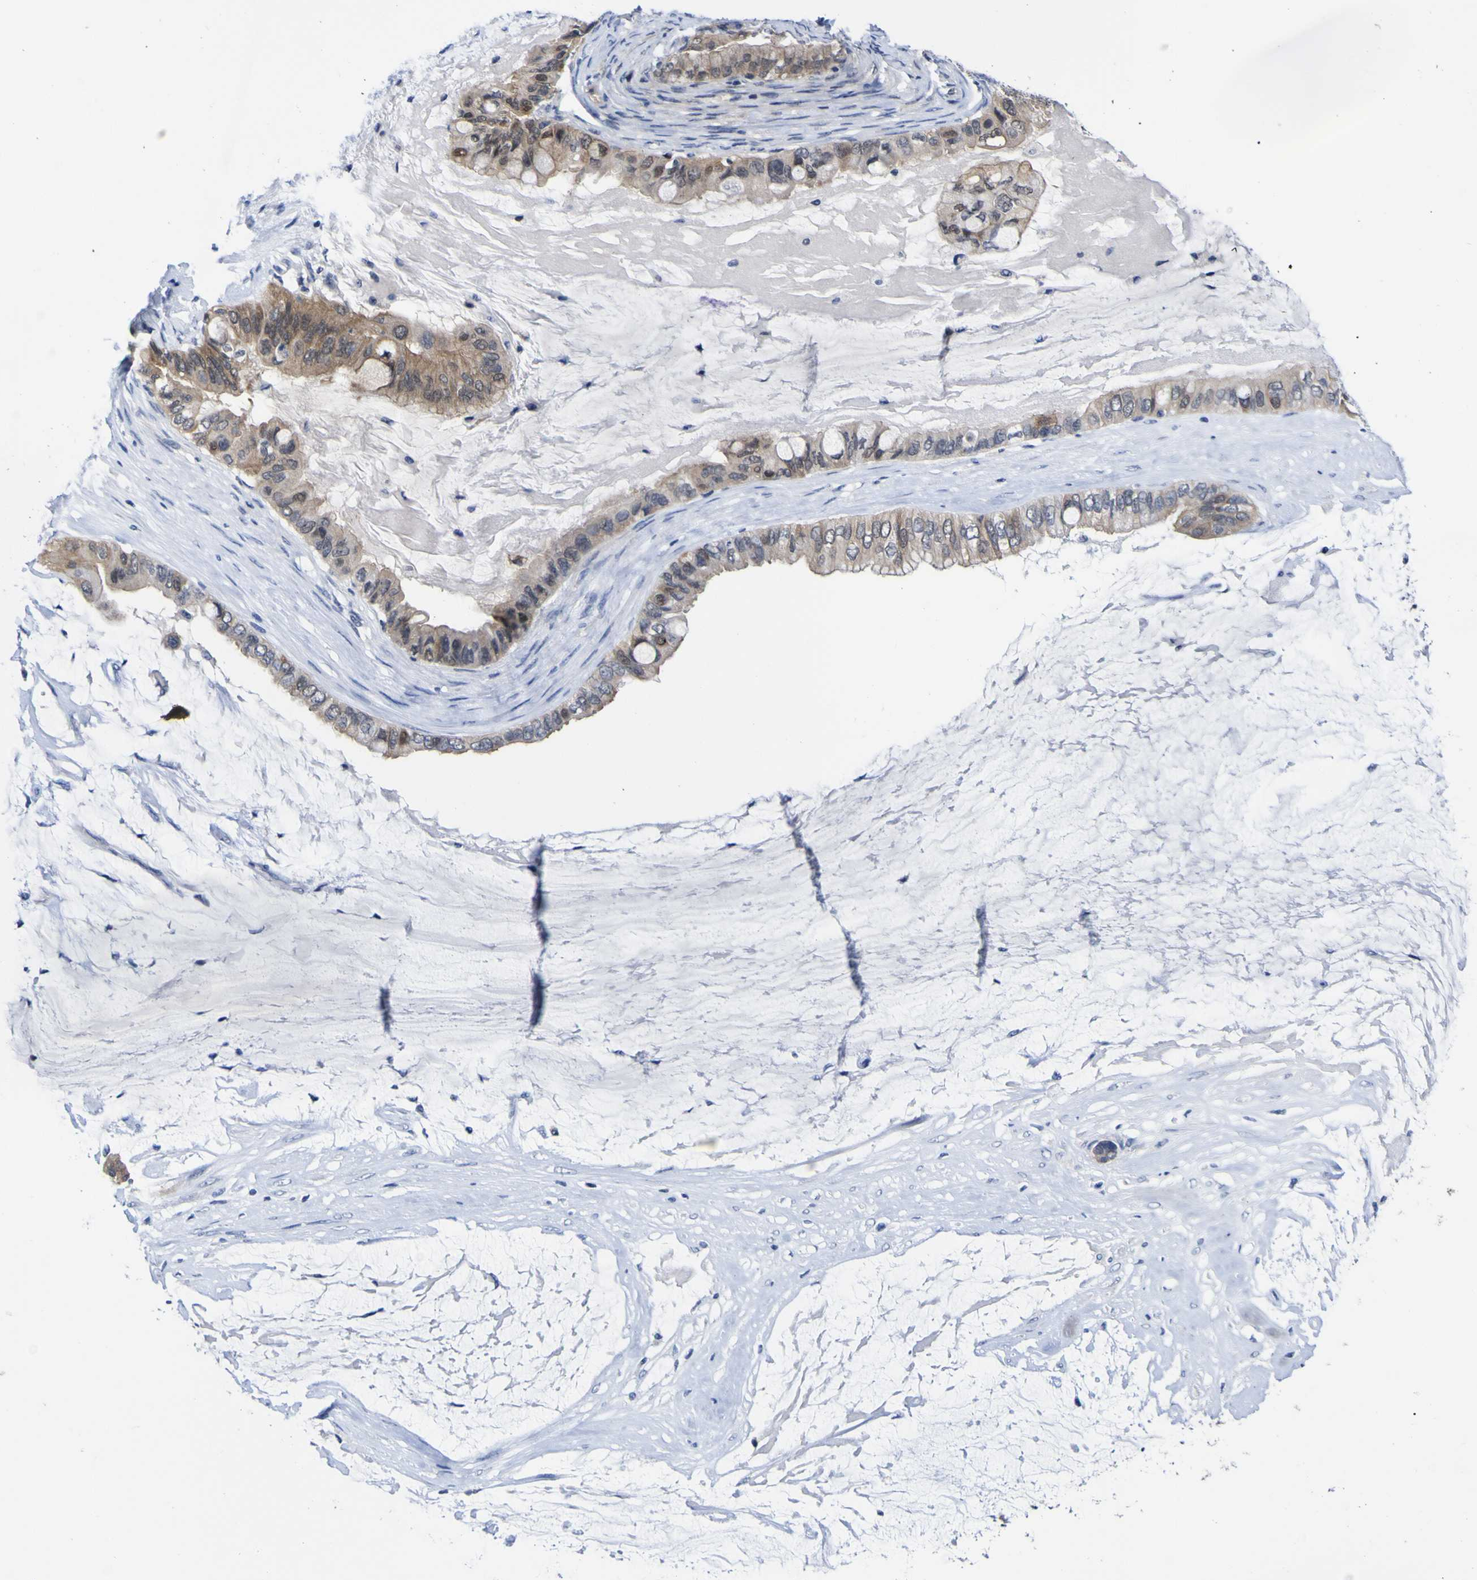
{"staining": {"intensity": "weak", "quantity": ">75%", "location": "cytoplasmic/membranous"}, "tissue": "ovarian cancer", "cell_type": "Tumor cells", "image_type": "cancer", "snomed": [{"axis": "morphology", "description": "Cystadenocarcinoma, mucinous, NOS"}, {"axis": "topography", "description": "Ovary"}], "caption": "Ovarian cancer tissue reveals weak cytoplasmic/membranous staining in approximately >75% of tumor cells", "gene": "CASP6", "patient": {"sex": "female", "age": 80}}